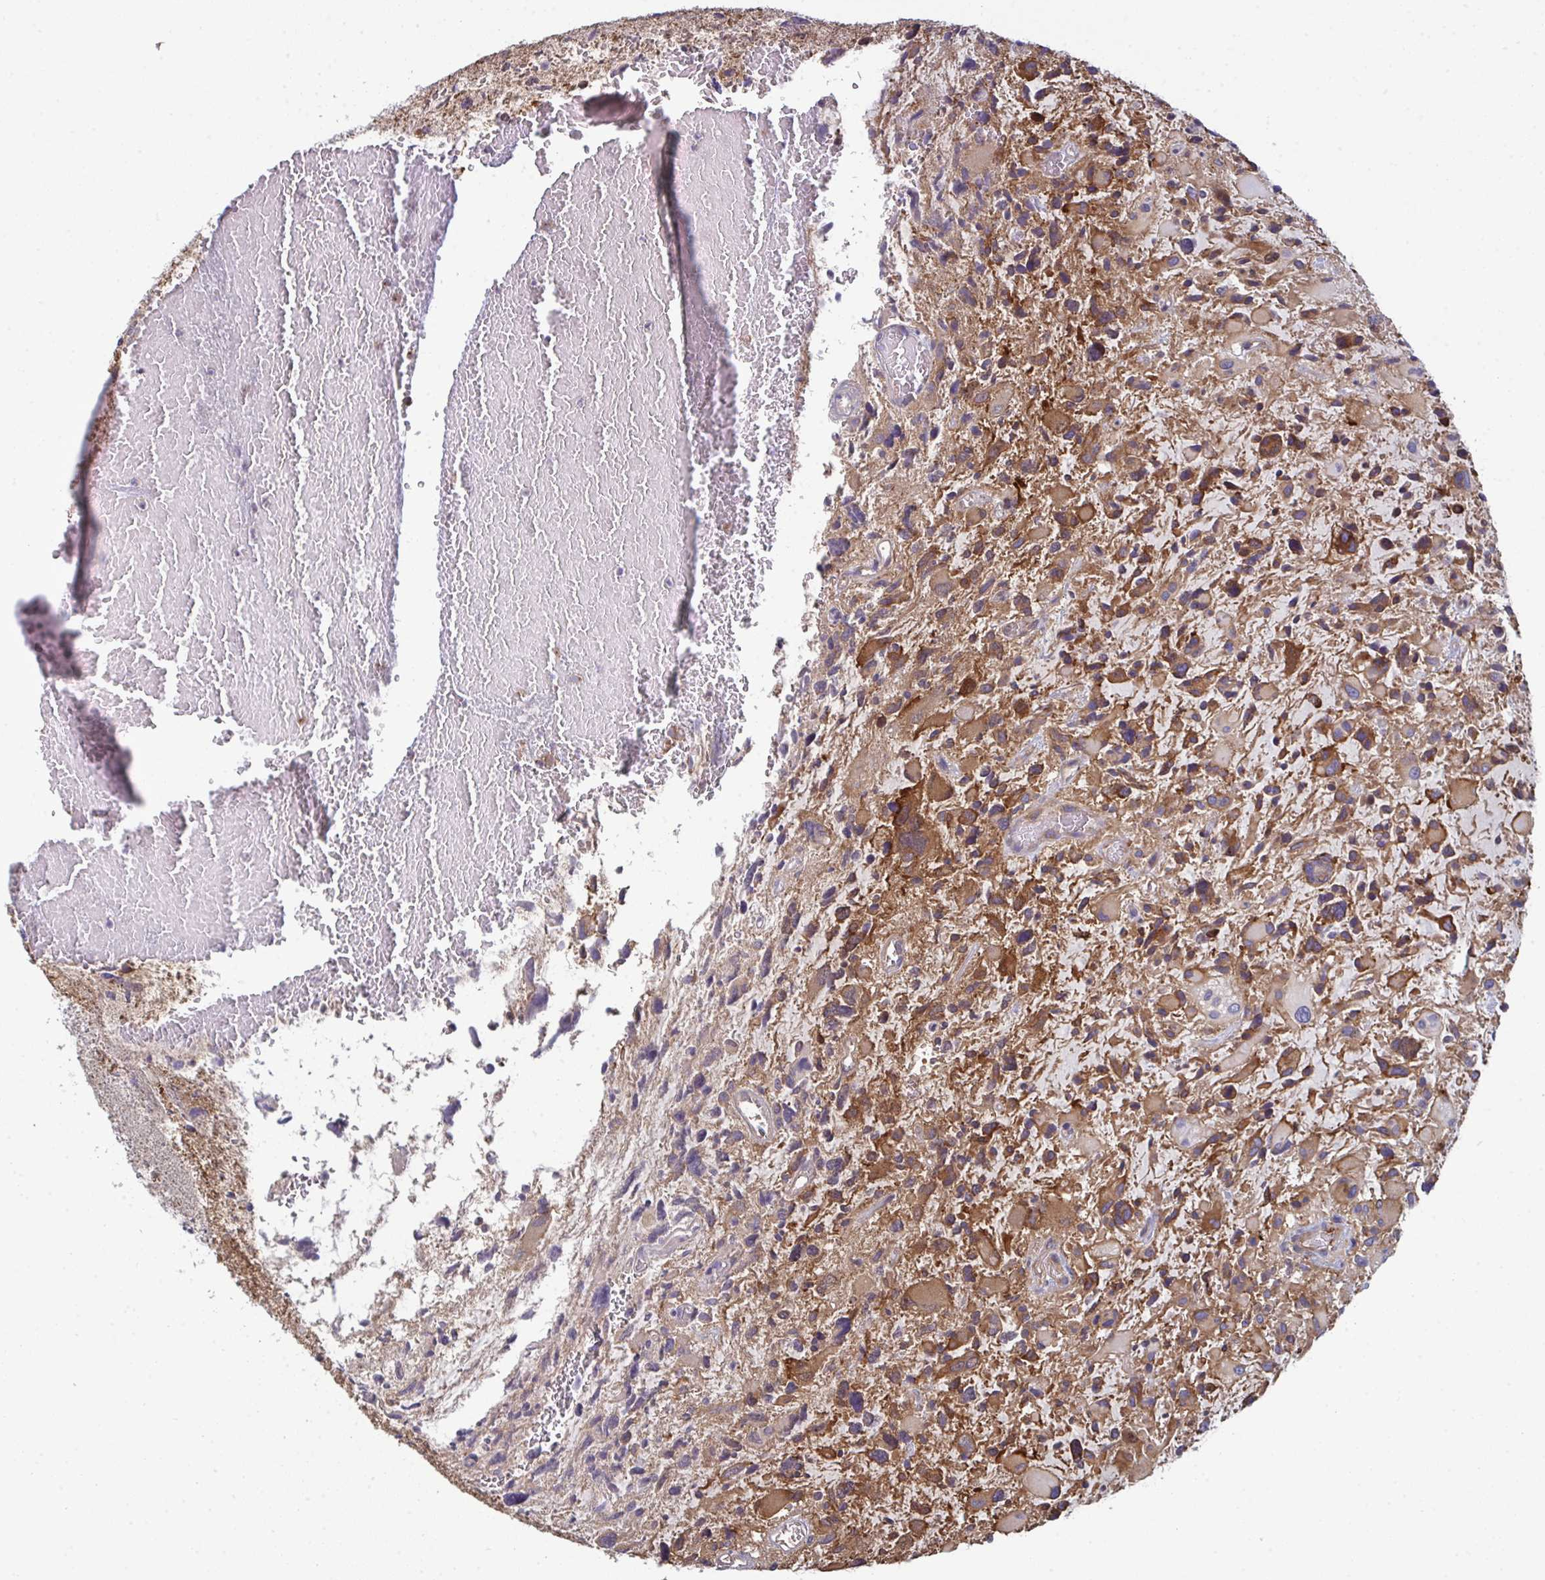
{"staining": {"intensity": "moderate", "quantity": "25%-75%", "location": "cytoplasmic/membranous"}, "tissue": "glioma", "cell_type": "Tumor cells", "image_type": "cancer", "snomed": [{"axis": "morphology", "description": "Glioma, malignant, High grade"}, {"axis": "topography", "description": "Brain"}], "caption": "Protein expression analysis of high-grade glioma (malignant) demonstrates moderate cytoplasmic/membranous positivity in about 25%-75% of tumor cells. (Brightfield microscopy of DAB IHC at high magnification).", "gene": "DYNC1I2", "patient": {"sex": "female", "age": 11}}